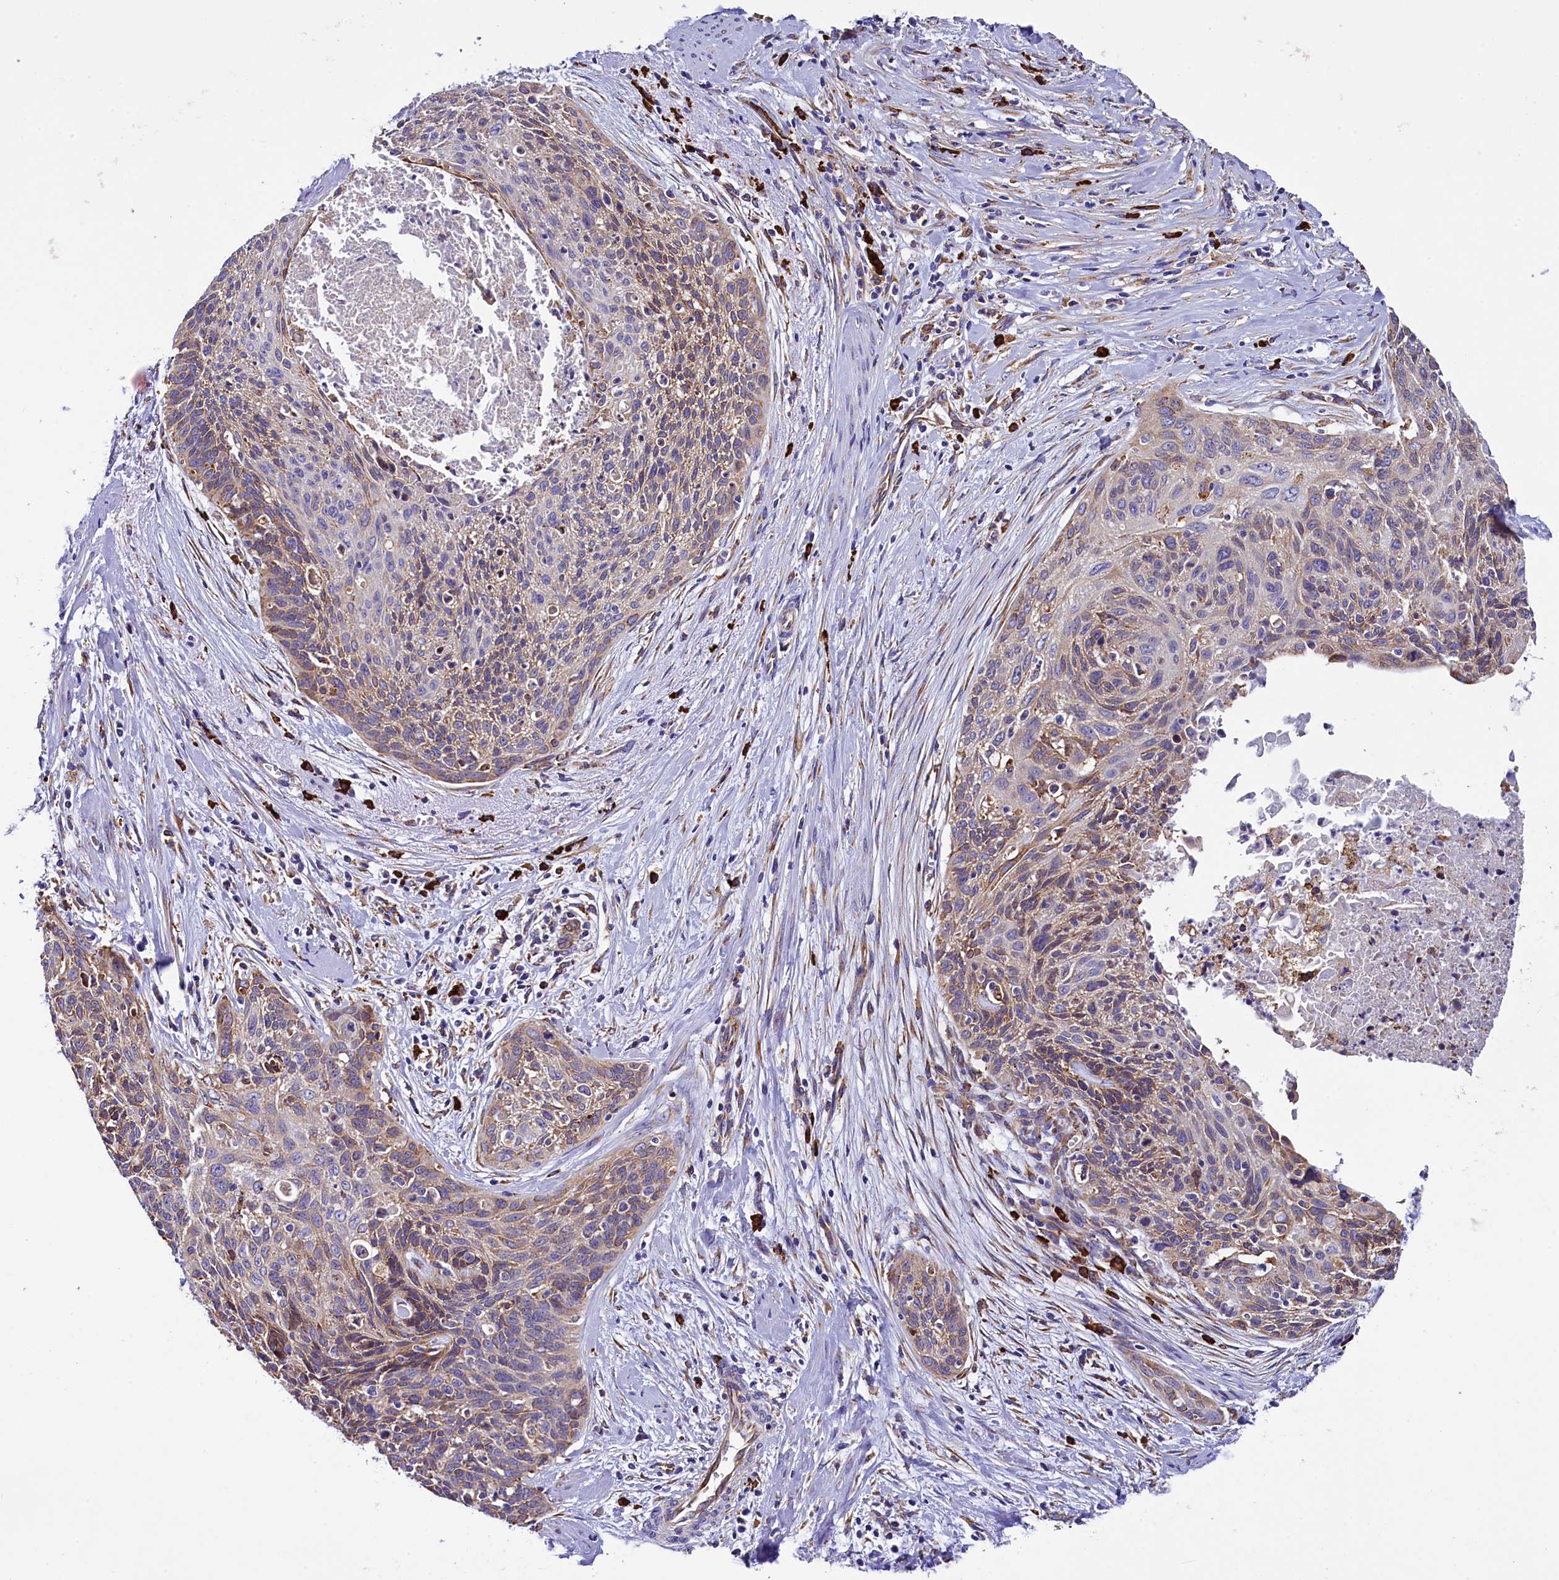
{"staining": {"intensity": "moderate", "quantity": "25%-75%", "location": "cytoplasmic/membranous"}, "tissue": "cervical cancer", "cell_type": "Tumor cells", "image_type": "cancer", "snomed": [{"axis": "morphology", "description": "Squamous cell carcinoma, NOS"}, {"axis": "topography", "description": "Cervix"}], "caption": "Squamous cell carcinoma (cervical) stained with a protein marker reveals moderate staining in tumor cells.", "gene": "CAPS2", "patient": {"sex": "female", "age": 55}}